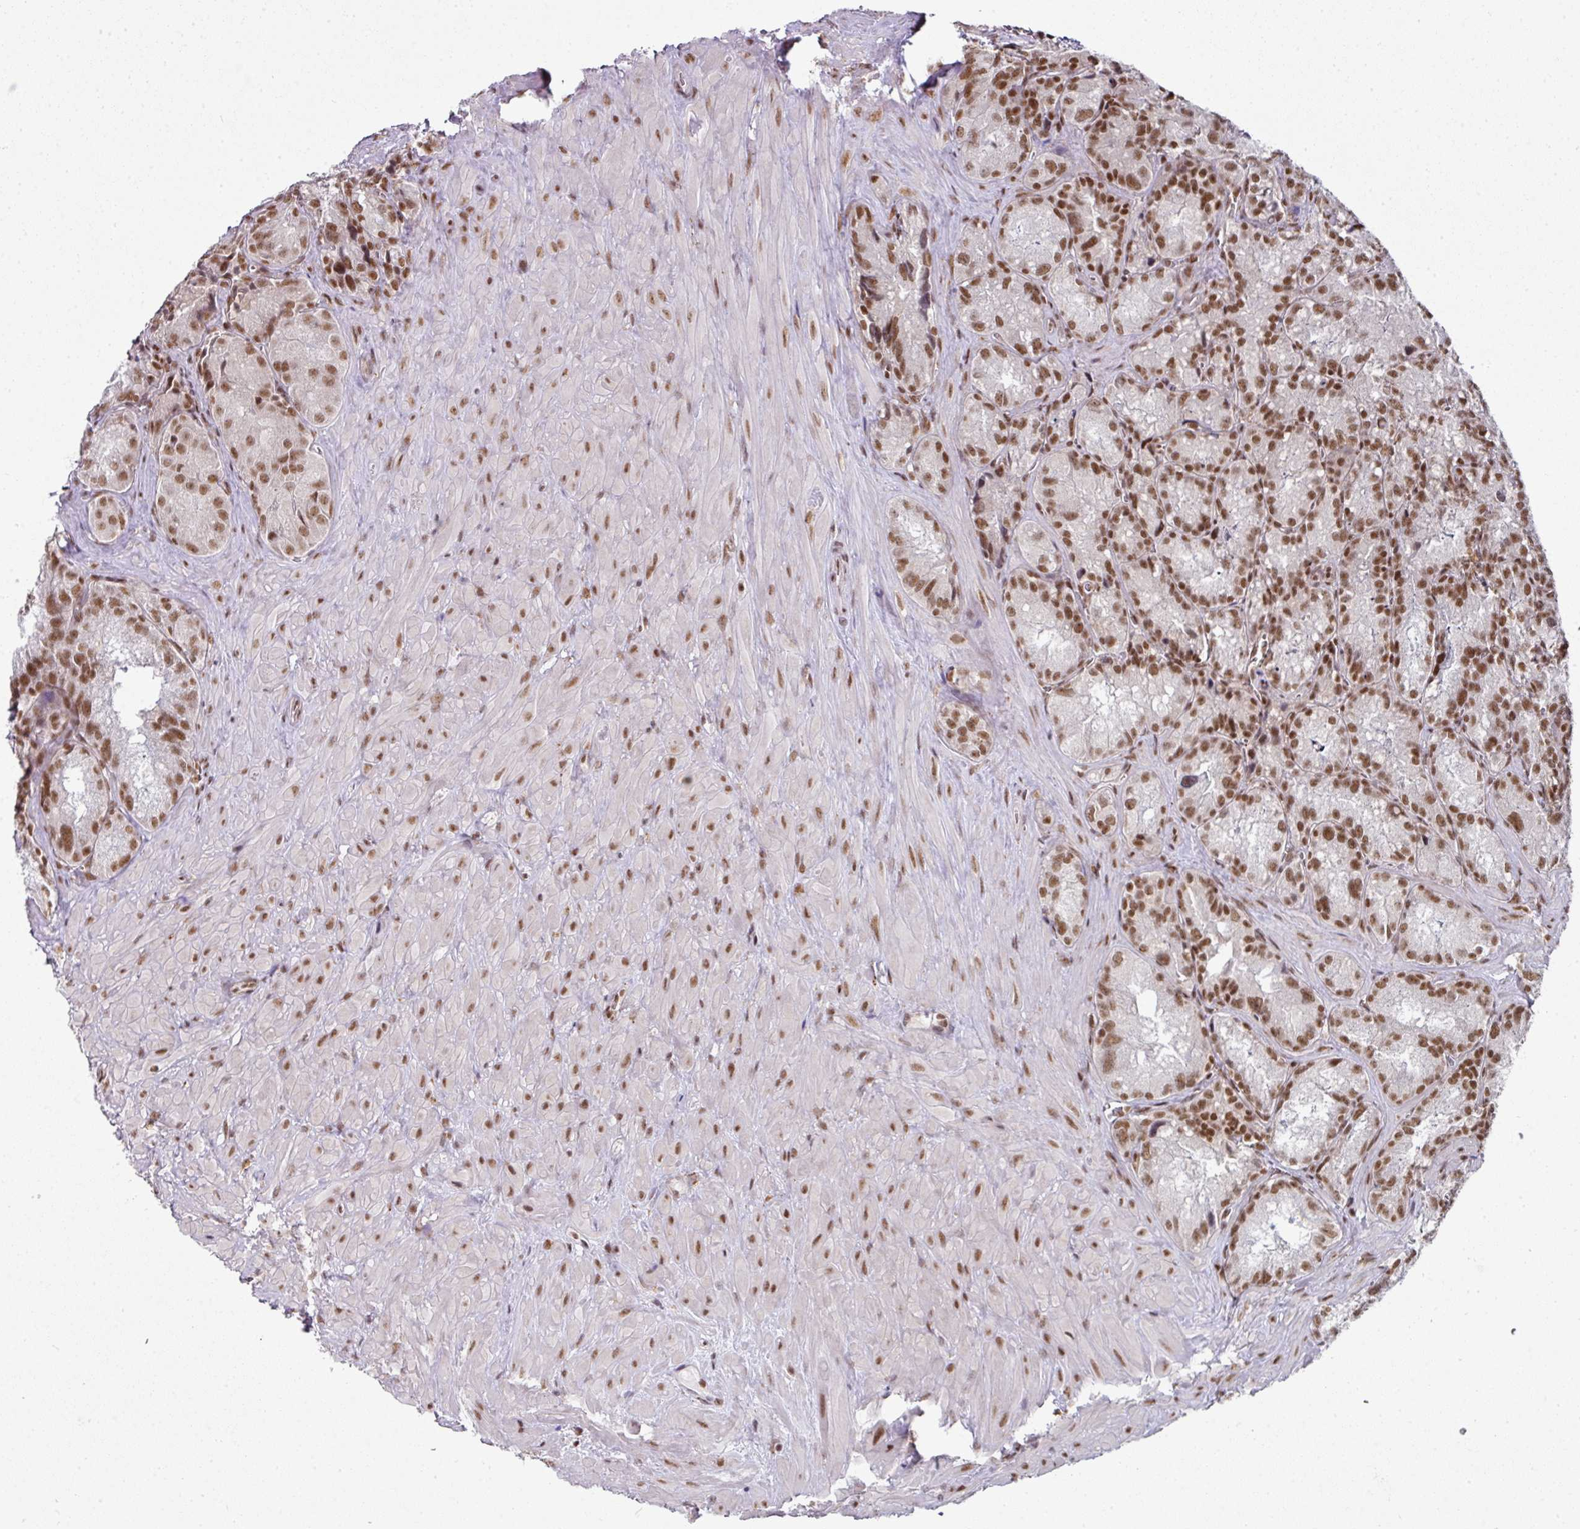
{"staining": {"intensity": "moderate", "quantity": ">75%", "location": "nuclear"}, "tissue": "seminal vesicle", "cell_type": "Glandular cells", "image_type": "normal", "snomed": [{"axis": "morphology", "description": "Normal tissue, NOS"}, {"axis": "topography", "description": "Seminal veicle"}], "caption": "IHC staining of normal seminal vesicle, which exhibits medium levels of moderate nuclear positivity in approximately >75% of glandular cells indicating moderate nuclear protein positivity. The staining was performed using DAB (3,3'-diaminobenzidine) (brown) for protein detection and nuclei were counterstained in hematoxylin (blue).", "gene": "NFYA", "patient": {"sex": "male", "age": 62}}